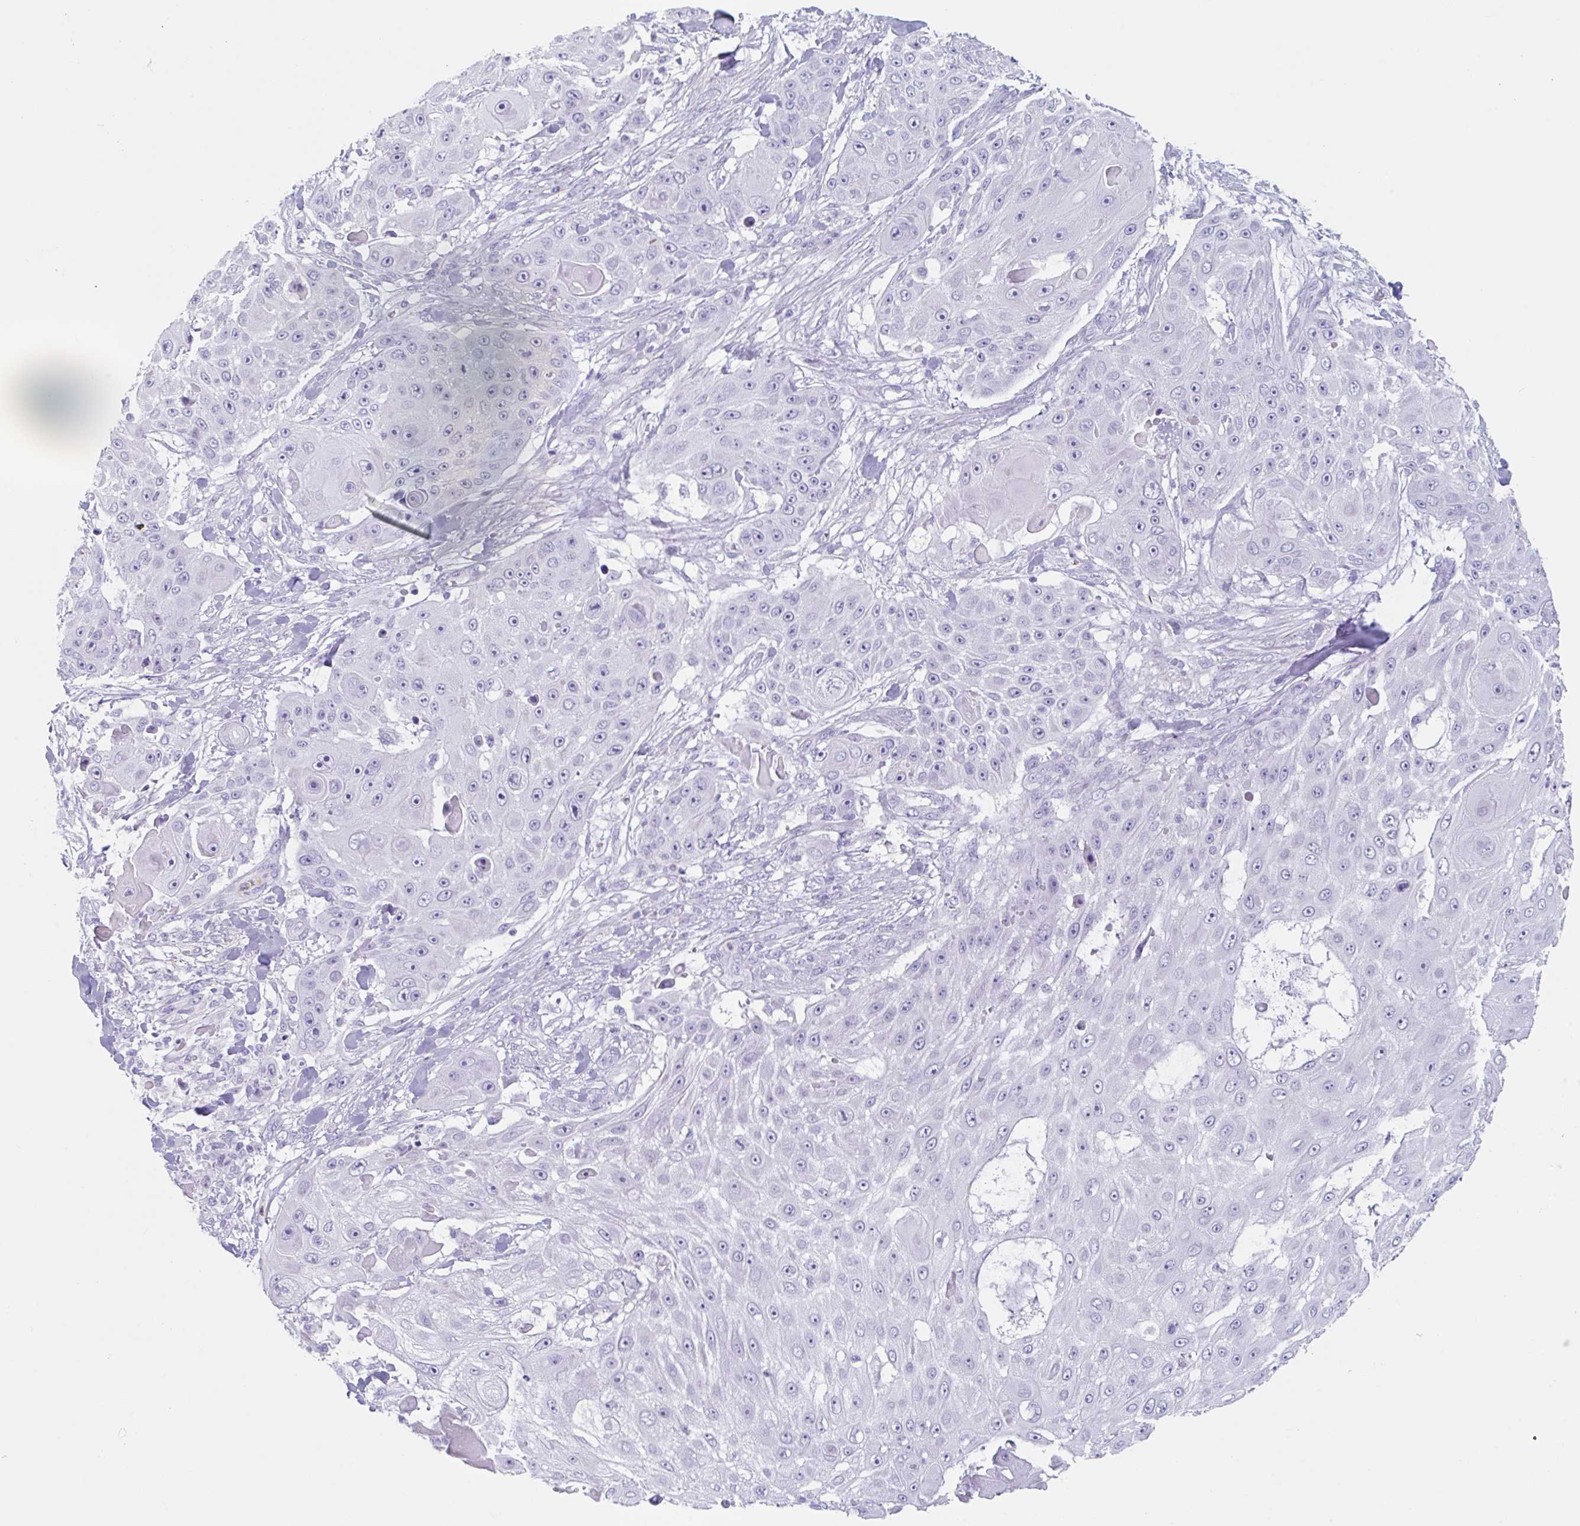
{"staining": {"intensity": "negative", "quantity": "none", "location": "none"}, "tissue": "skin cancer", "cell_type": "Tumor cells", "image_type": "cancer", "snomed": [{"axis": "morphology", "description": "Squamous cell carcinoma, NOS"}, {"axis": "topography", "description": "Skin"}], "caption": "DAB (3,3'-diaminobenzidine) immunohistochemical staining of skin squamous cell carcinoma shows no significant expression in tumor cells.", "gene": "TAS2R41", "patient": {"sex": "female", "age": 86}}